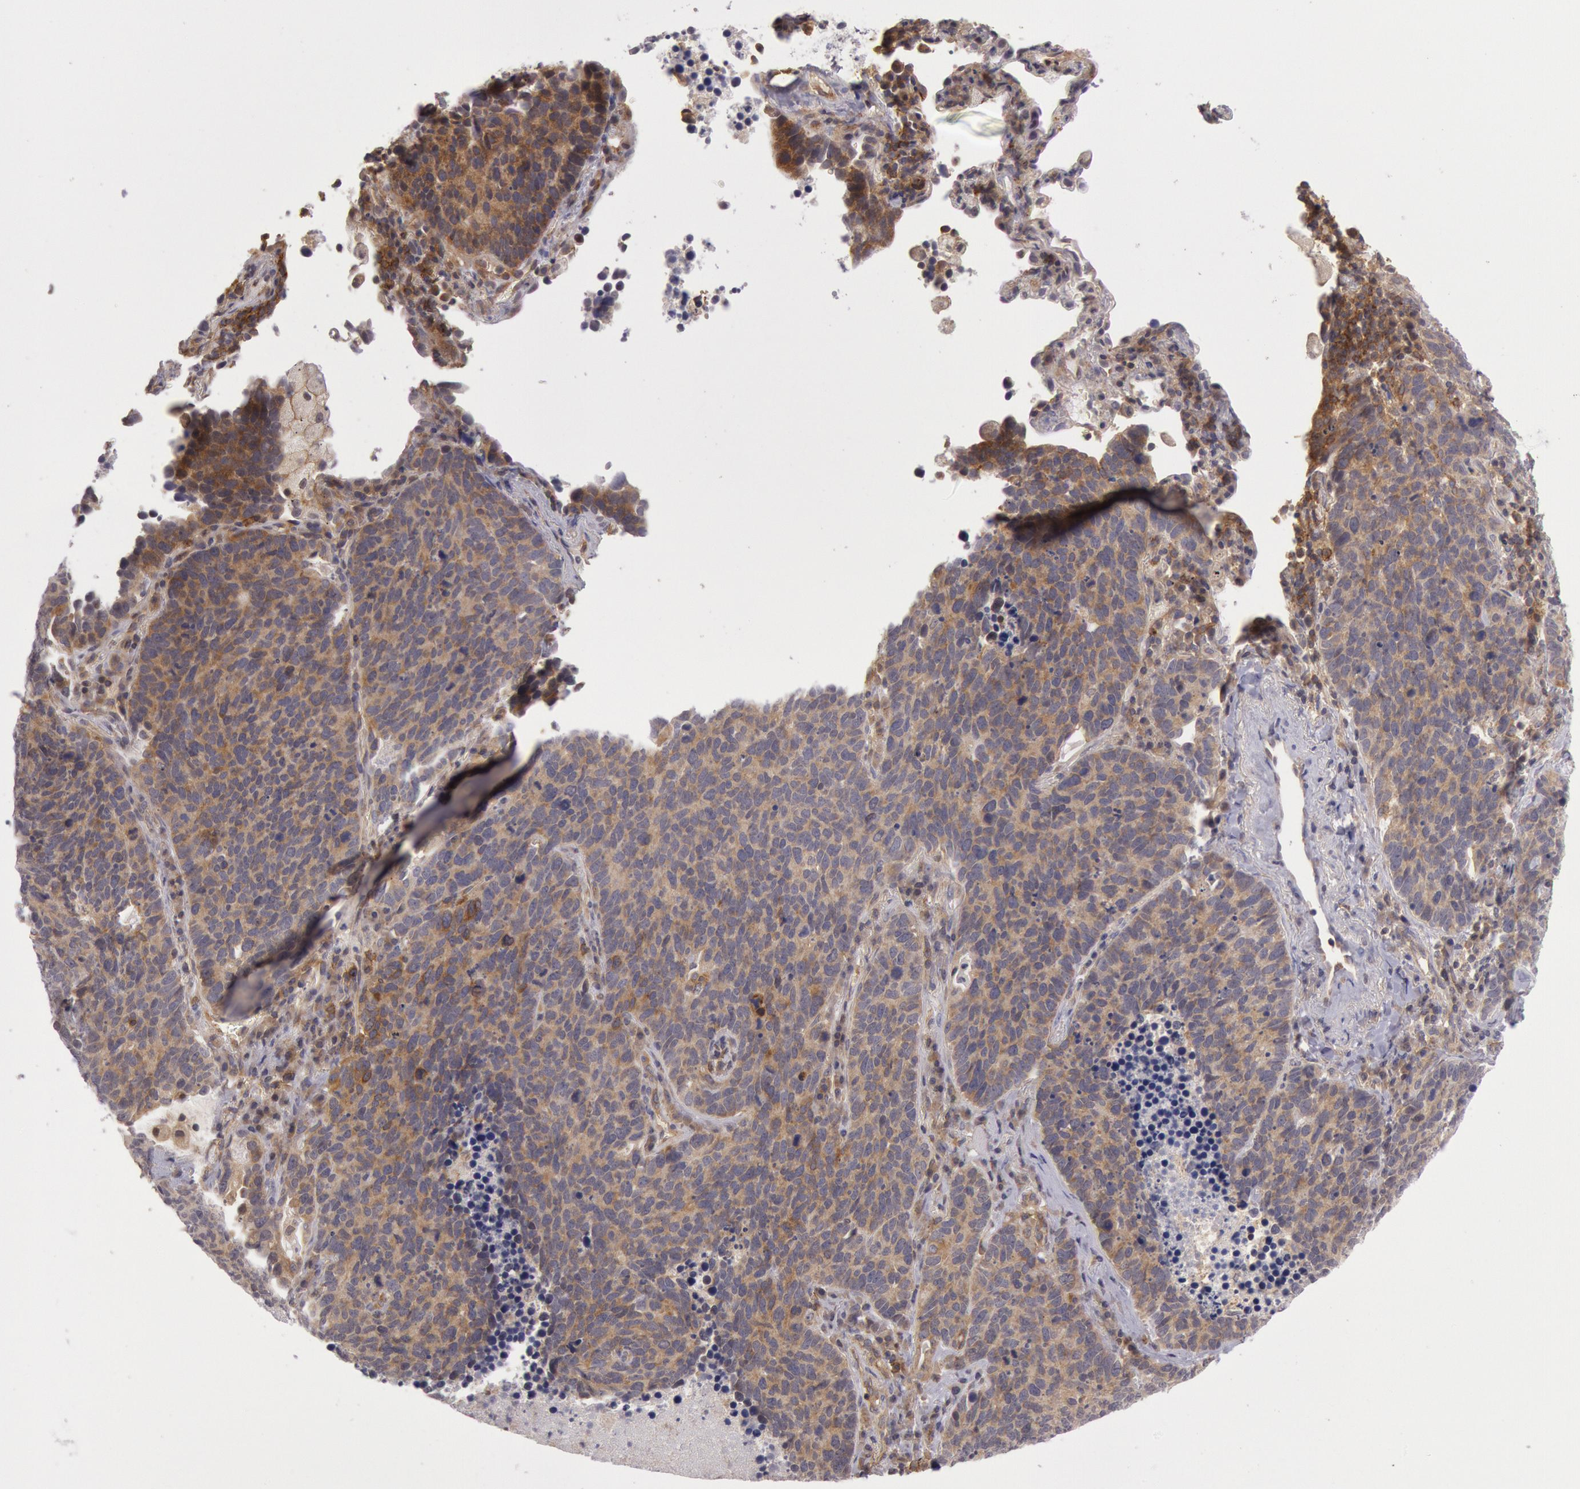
{"staining": {"intensity": "moderate", "quantity": ">75%", "location": "cytoplasmic/membranous"}, "tissue": "lung cancer", "cell_type": "Tumor cells", "image_type": "cancer", "snomed": [{"axis": "morphology", "description": "Neoplasm, malignant, NOS"}, {"axis": "topography", "description": "Lung"}], "caption": "Lung malignant neoplasm stained with DAB immunohistochemistry (IHC) demonstrates medium levels of moderate cytoplasmic/membranous positivity in approximately >75% of tumor cells.", "gene": "TRIB2", "patient": {"sex": "female", "age": 75}}